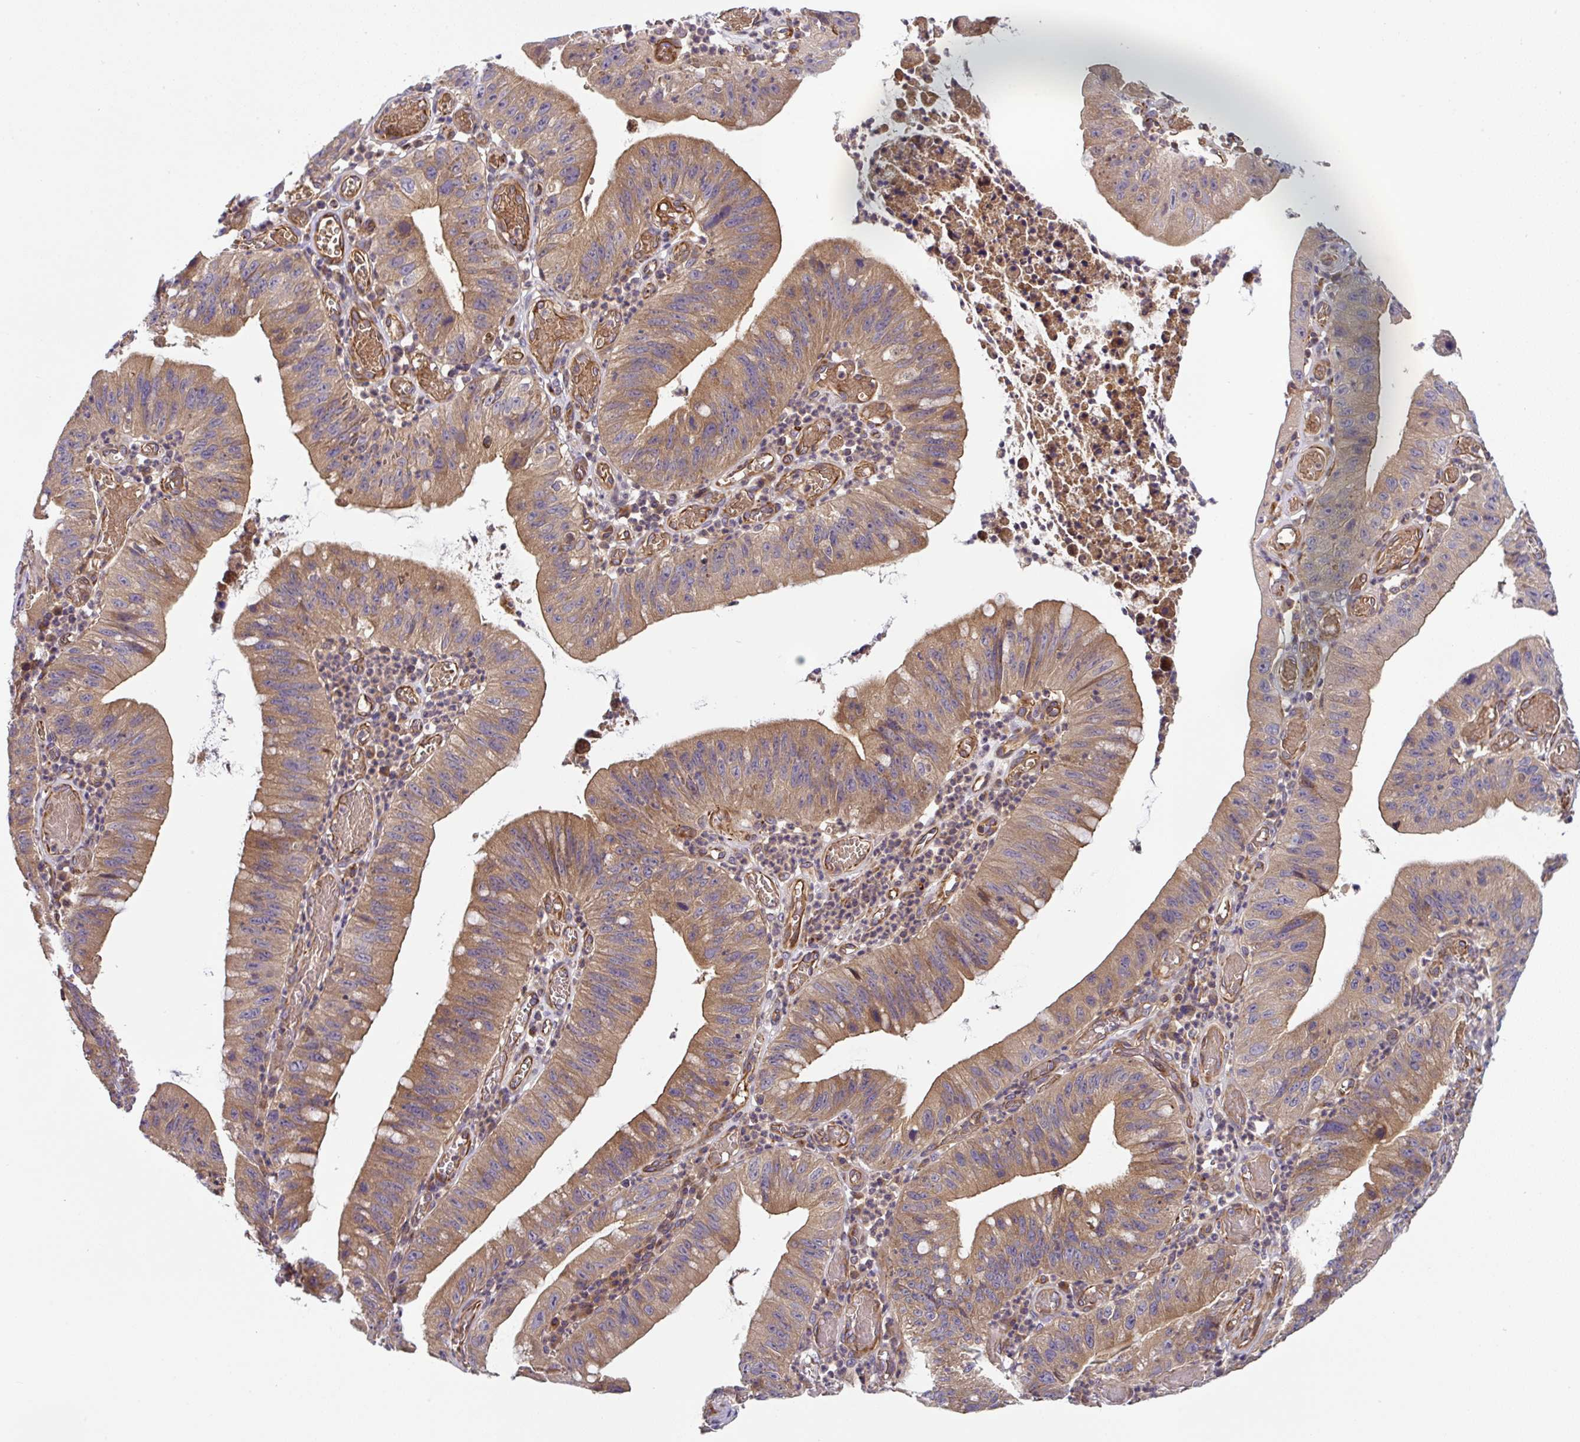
{"staining": {"intensity": "moderate", "quantity": ">75%", "location": "cytoplasmic/membranous"}, "tissue": "stomach cancer", "cell_type": "Tumor cells", "image_type": "cancer", "snomed": [{"axis": "morphology", "description": "Adenocarcinoma, NOS"}, {"axis": "topography", "description": "Stomach"}], "caption": "Immunohistochemistry photomicrograph of neoplastic tissue: adenocarcinoma (stomach) stained using immunohistochemistry (IHC) reveals medium levels of moderate protein expression localized specifically in the cytoplasmic/membranous of tumor cells, appearing as a cytoplasmic/membranous brown color.", "gene": "APOBEC3D", "patient": {"sex": "male", "age": 59}}